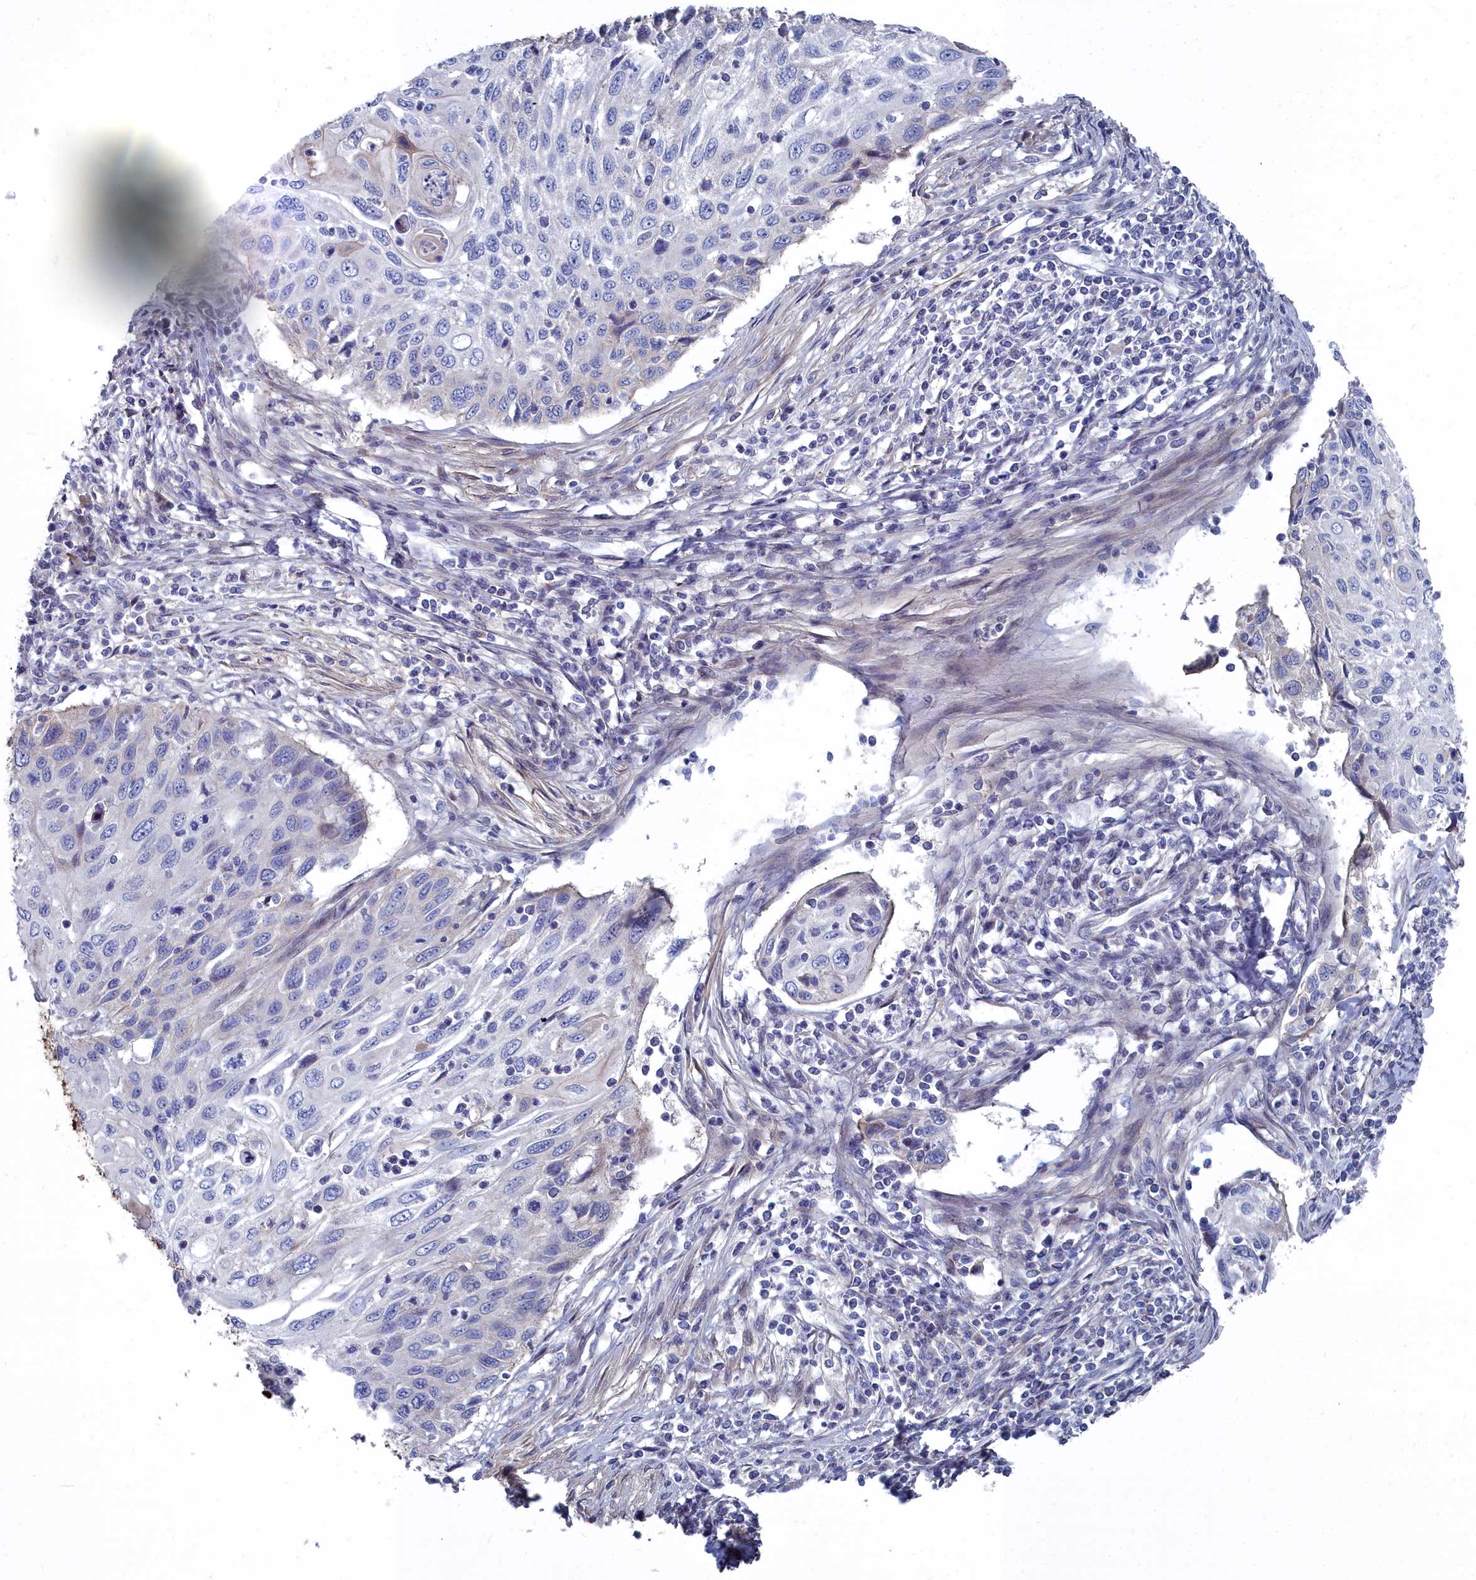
{"staining": {"intensity": "strong", "quantity": "<25%", "location": "cytoplasmic/membranous"}, "tissue": "cervical cancer", "cell_type": "Tumor cells", "image_type": "cancer", "snomed": [{"axis": "morphology", "description": "Squamous cell carcinoma, NOS"}, {"axis": "topography", "description": "Cervix"}], "caption": "High-magnification brightfield microscopy of cervical squamous cell carcinoma stained with DAB (brown) and counterstained with hematoxylin (blue). tumor cells exhibit strong cytoplasmic/membranous positivity is seen in approximately<25% of cells.", "gene": "SHISAL2A", "patient": {"sex": "female", "age": 70}}